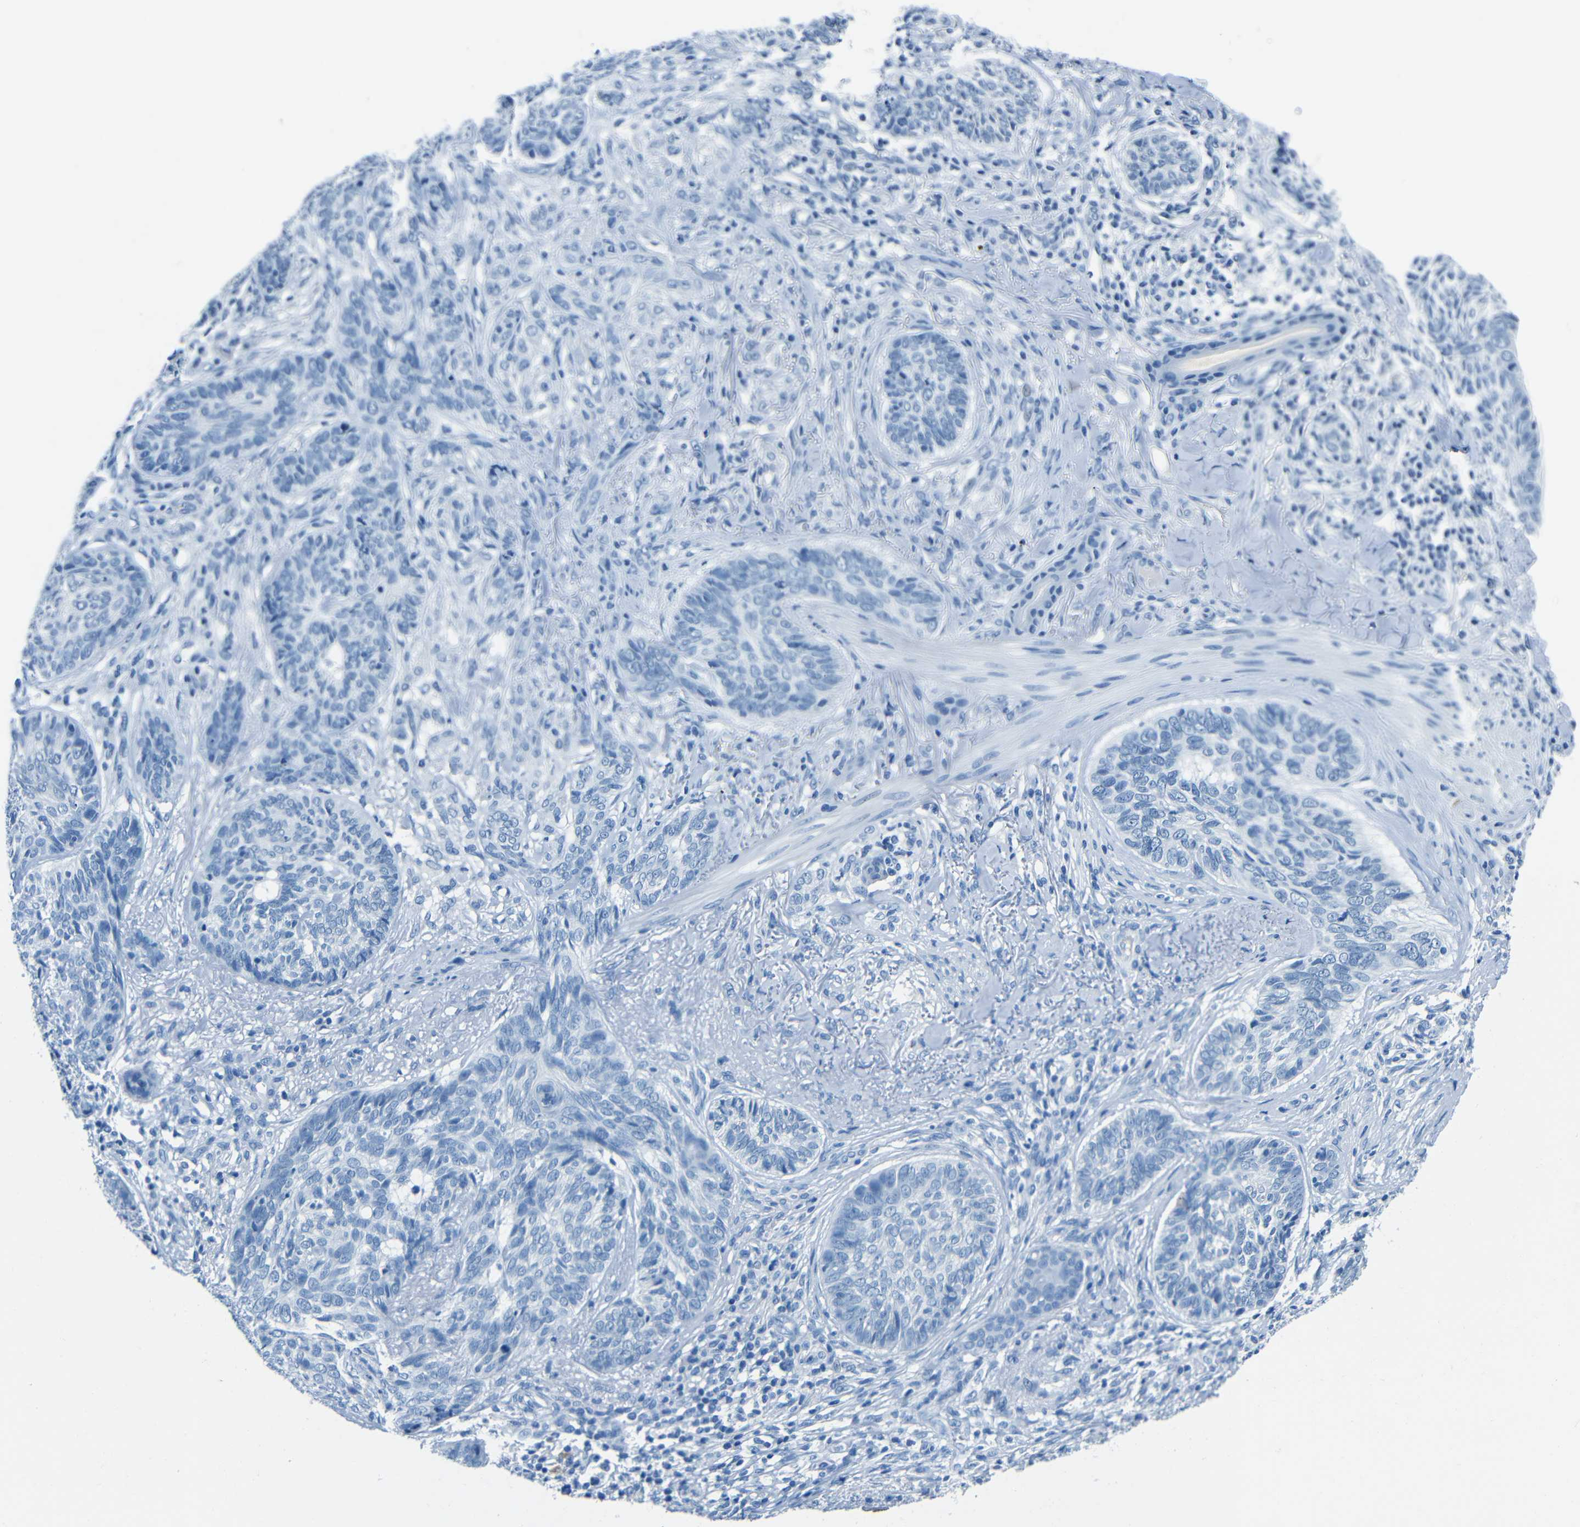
{"staining": {"intensity": "negative", "quantity": "none", "location": "none"}, "tissue": "skin cancer", "cell_type": "Tumor cells", "image_type": "cancer", "snomed": [{"axis": "morphology", "description": "Basal cell carcinoma"}, {"axis": "topography", "description": "Skin"}], "caption": "Tumor cells show no significant protein staining in skin basal cell carcinoma.", "gene": "FBN2", "patient": {"sex": "male", "age": 43}}